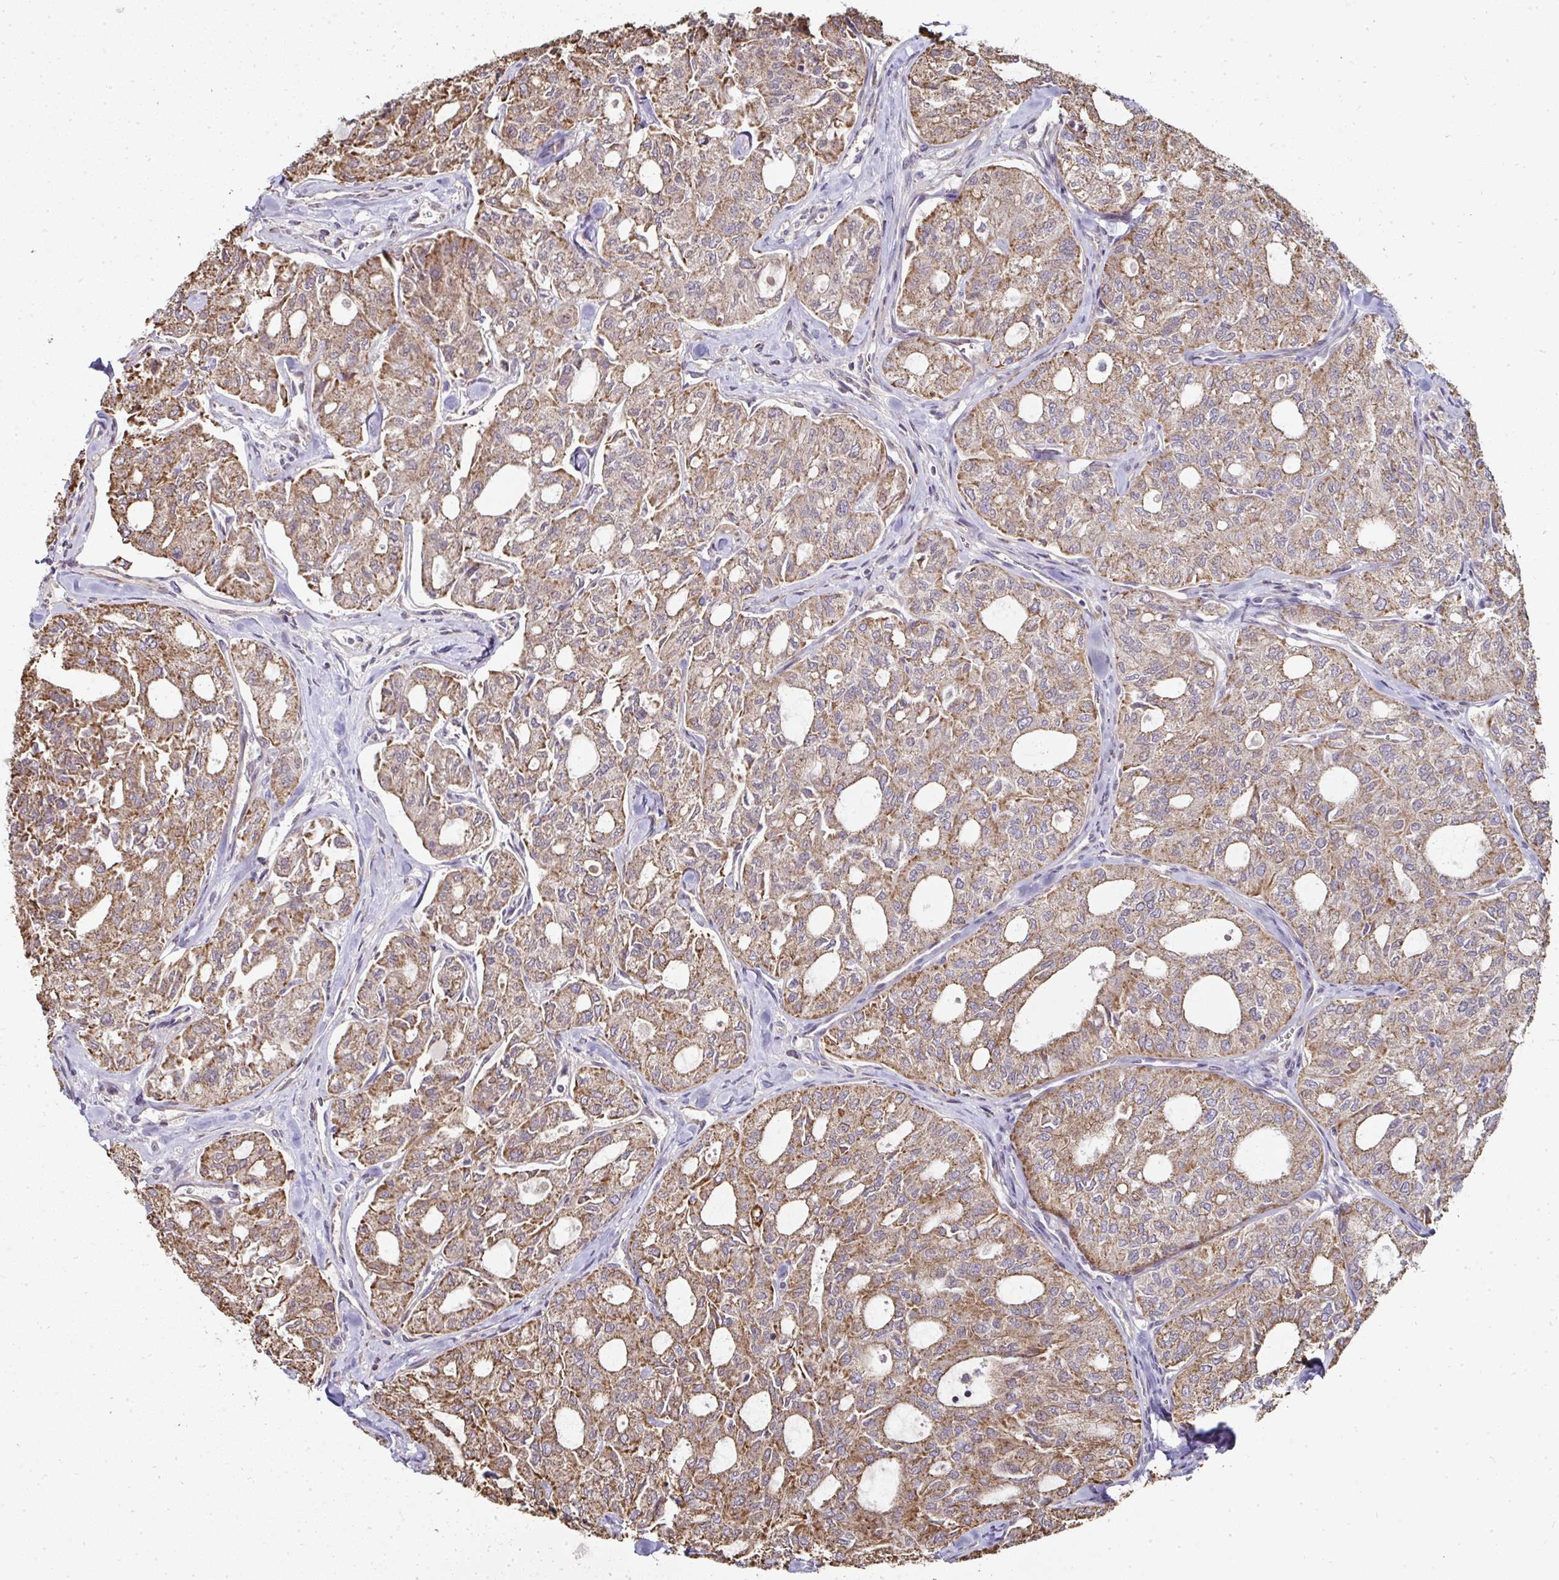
{"staining": {"intensity": "moderate", "quantity": ">75%", "location": "cytoplasmic/membranous"}, "tissue": "thyroid cancer", "cell_type": "Tumor cells", "image_type": "cancer", "snomed": [{"axis": "morphology", "description": "Follicular adenoma carcinoma, NOS"}, {"axis": "topography", "description": "Thyroid gland"}], "caption": "About >75% of tumor cells in human thyroid cancer (follicular adenoma carcinoma) demonstrate moderate cytoplasmic/membranous protein expression as visualized by brown immunohistochemical staining.", "gene": "AGTPBP1", "patient": {"sex": "male", "age": 75}}